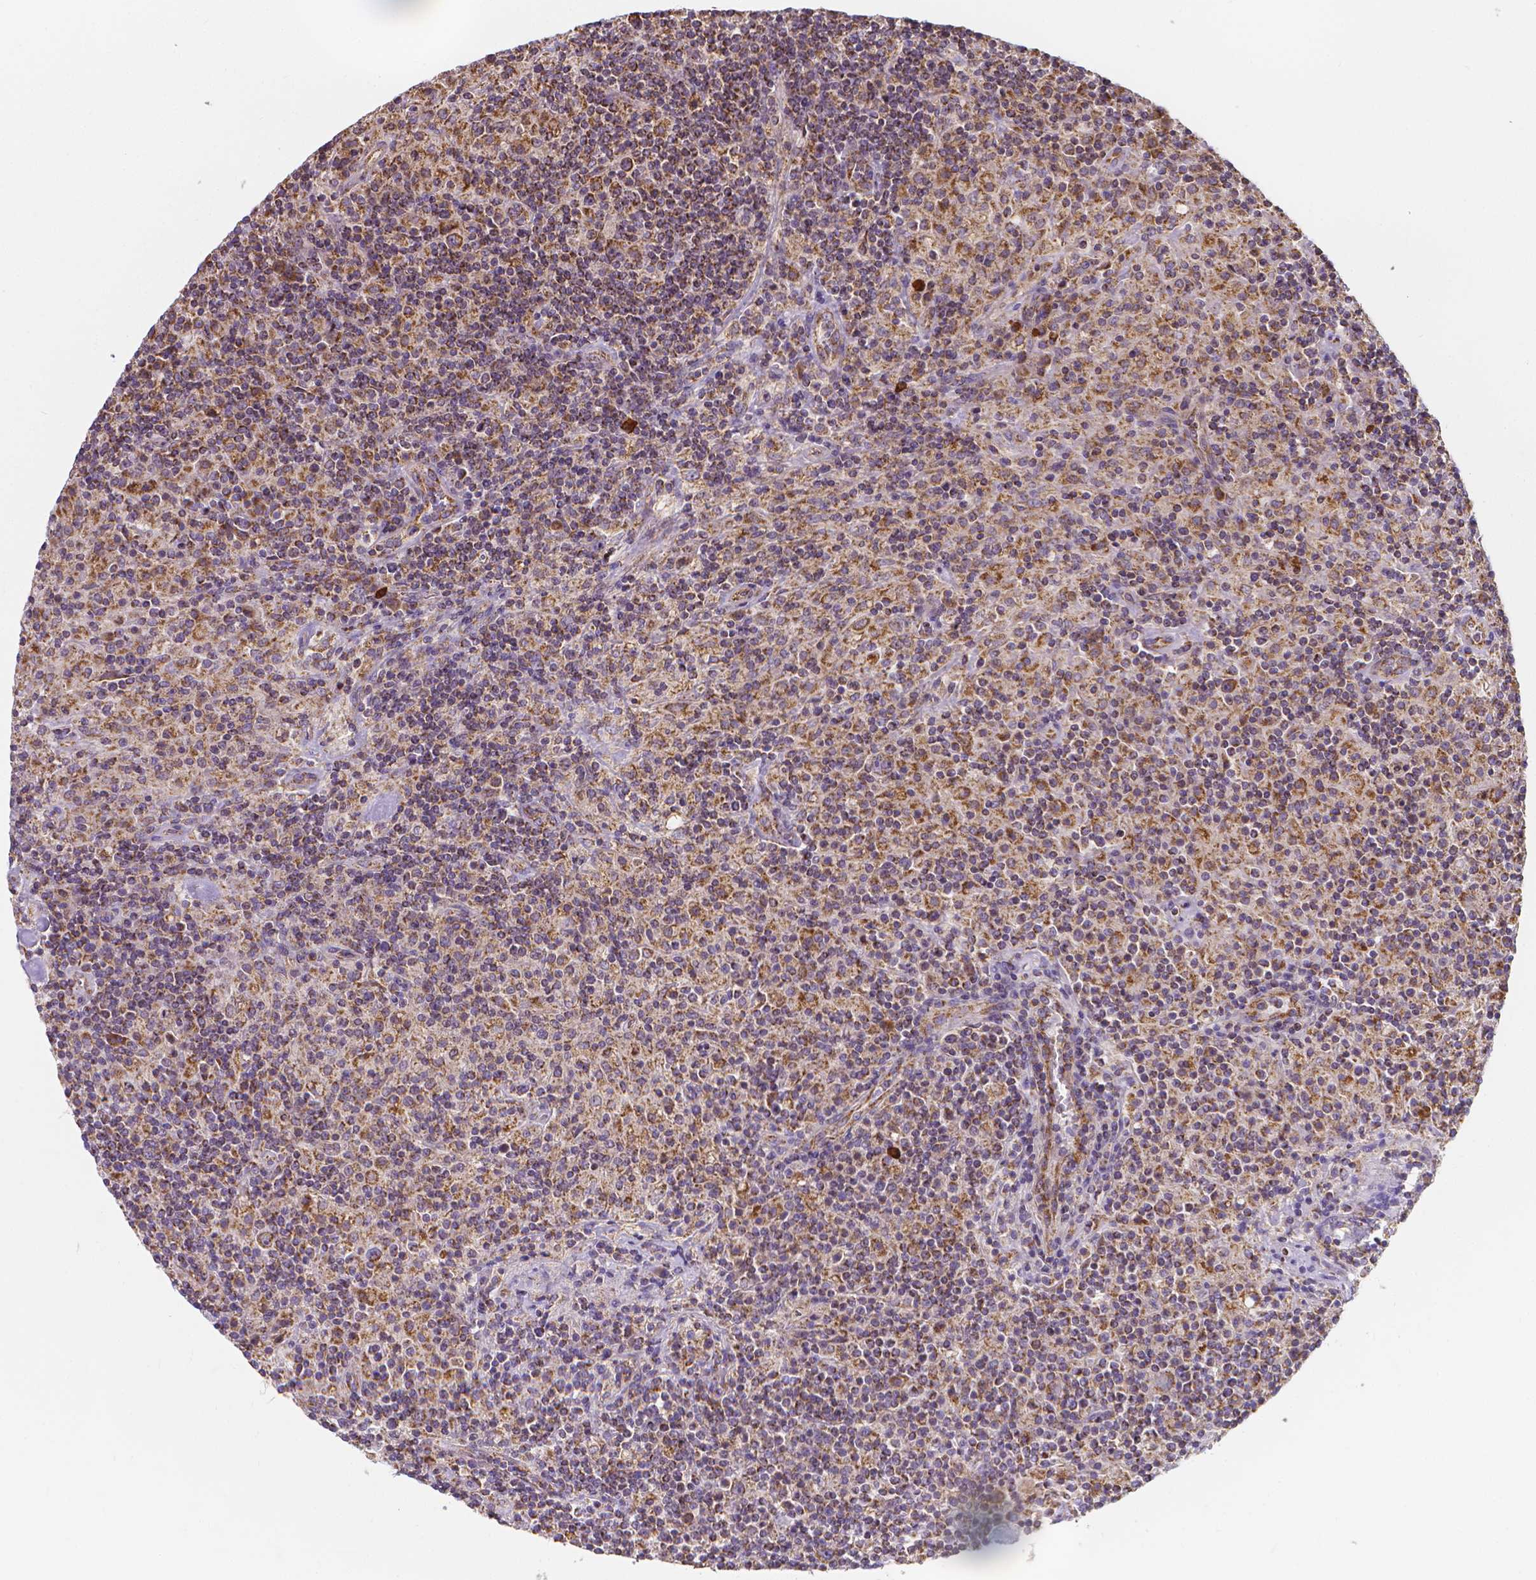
{"staining": {"intensity": "moderate", "quantity": ">75%", "location": "cytoplasmic/membranous"}, "tissue": "lymphoma", "cell_type": "Tumor cells", "image_type": "cancer", "snomed": [{"axis": "morphology", "description": "Hodgkin's disease, NOS"}, {"axis": "topography", "description": "Lymph node"}], "caption": "This micrograph exhibits immunohistochemistry (IHC) staining of human Hodgkin's disease, with medium moderate cytoplasmic/membranous positivity in approximately >75% of tumor cells.", "gene": "SNCAIP", "patient": {"sex": "male", "age": 70}}